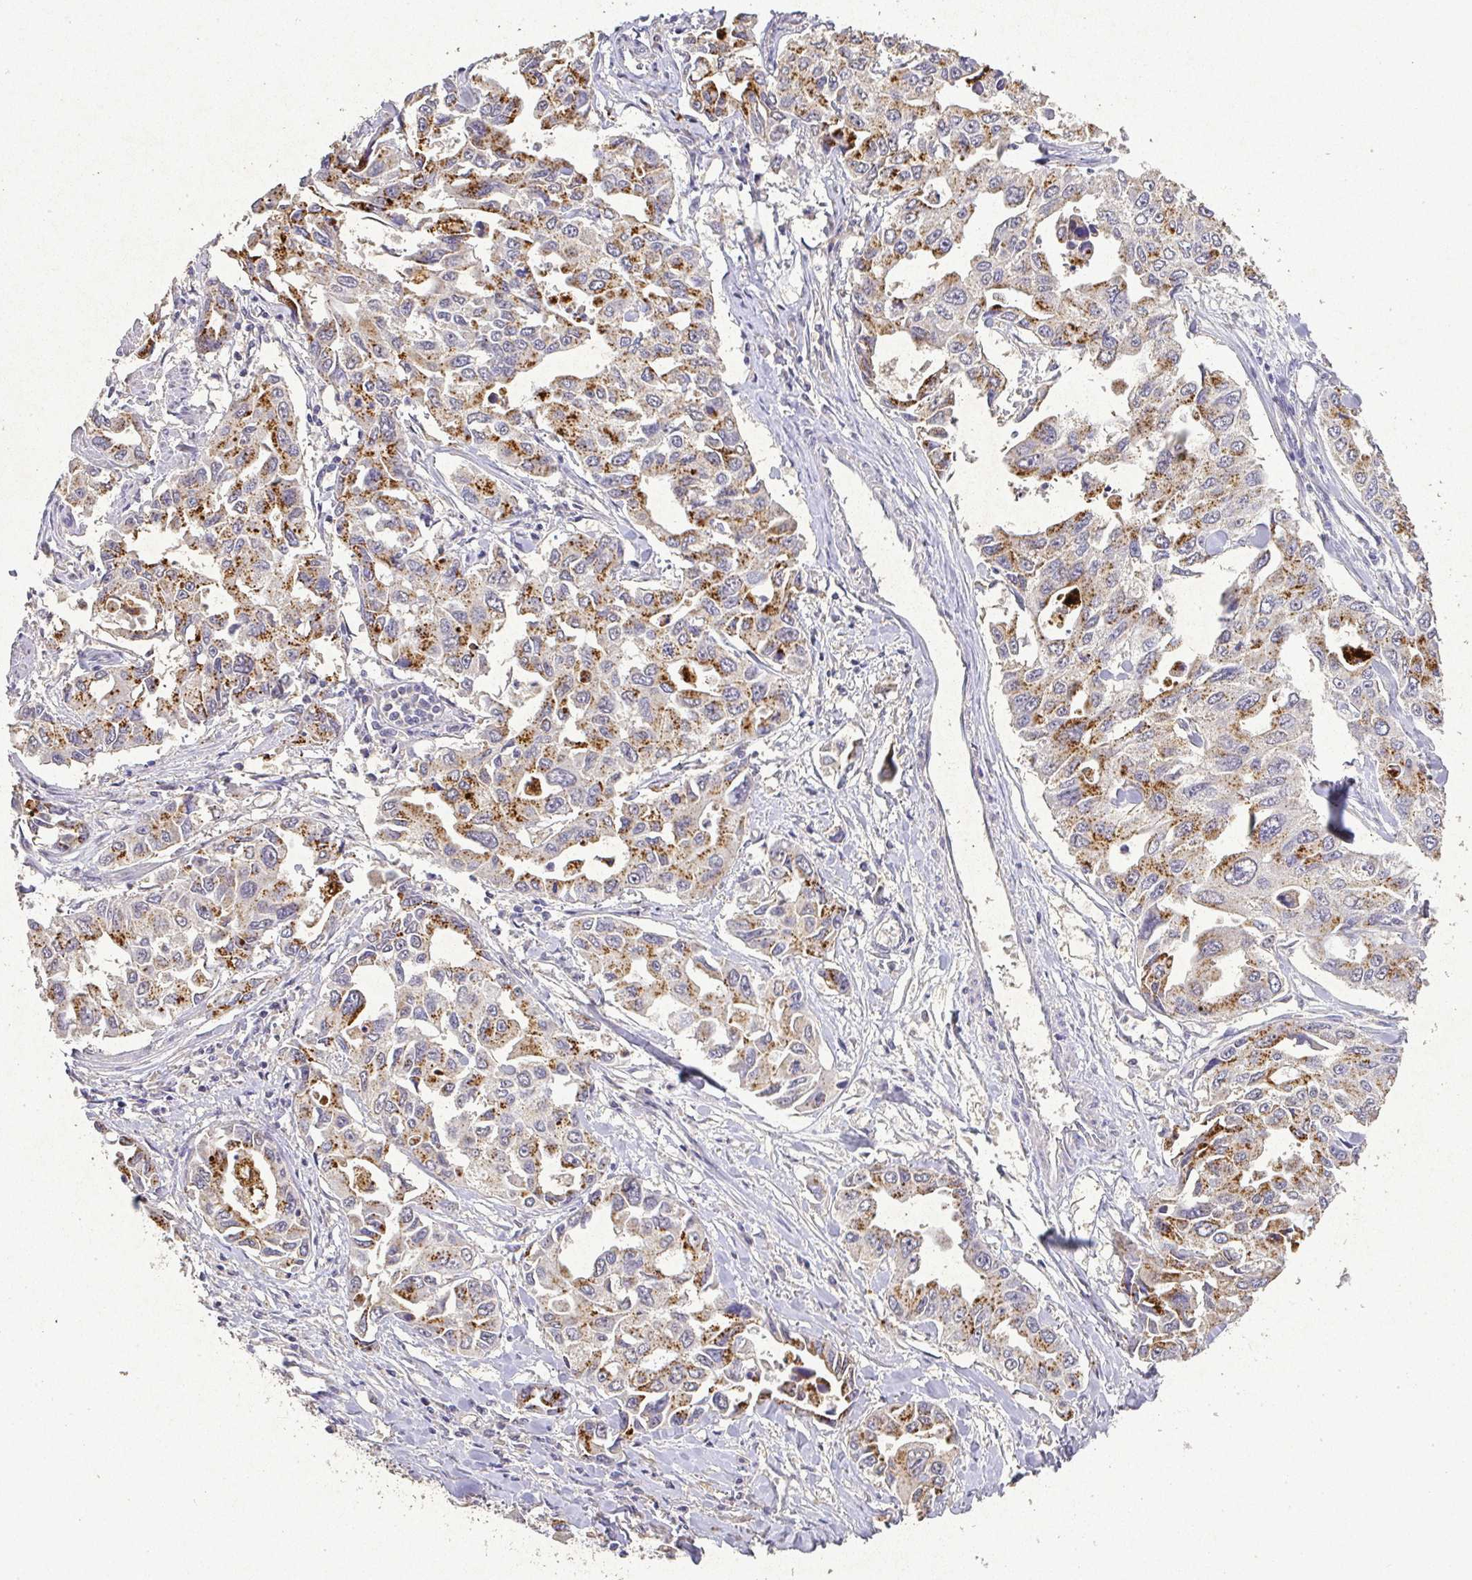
{"staining": {"intensity": "moderate", "quantity": ">75%", "location": "cytoplasmic/membranous"}, "tissue": "lung cancer", "cell_type": "Tumor cells", "image_type": "cancer", "snomed": [{"axis": "morphology", "description": "Adenocarcinoma, NOS"}, {"axis": "topography", "description": "Lung"}], "caption": "The photomicrograph demonstrates a brown stain indicating the presence of a protein in the cytoplasmic/membranous of tumor cells in lung cancer (adenocarcinoma).", "gene": "RPS2", "patient": {"sex": "male", "age": 64}}